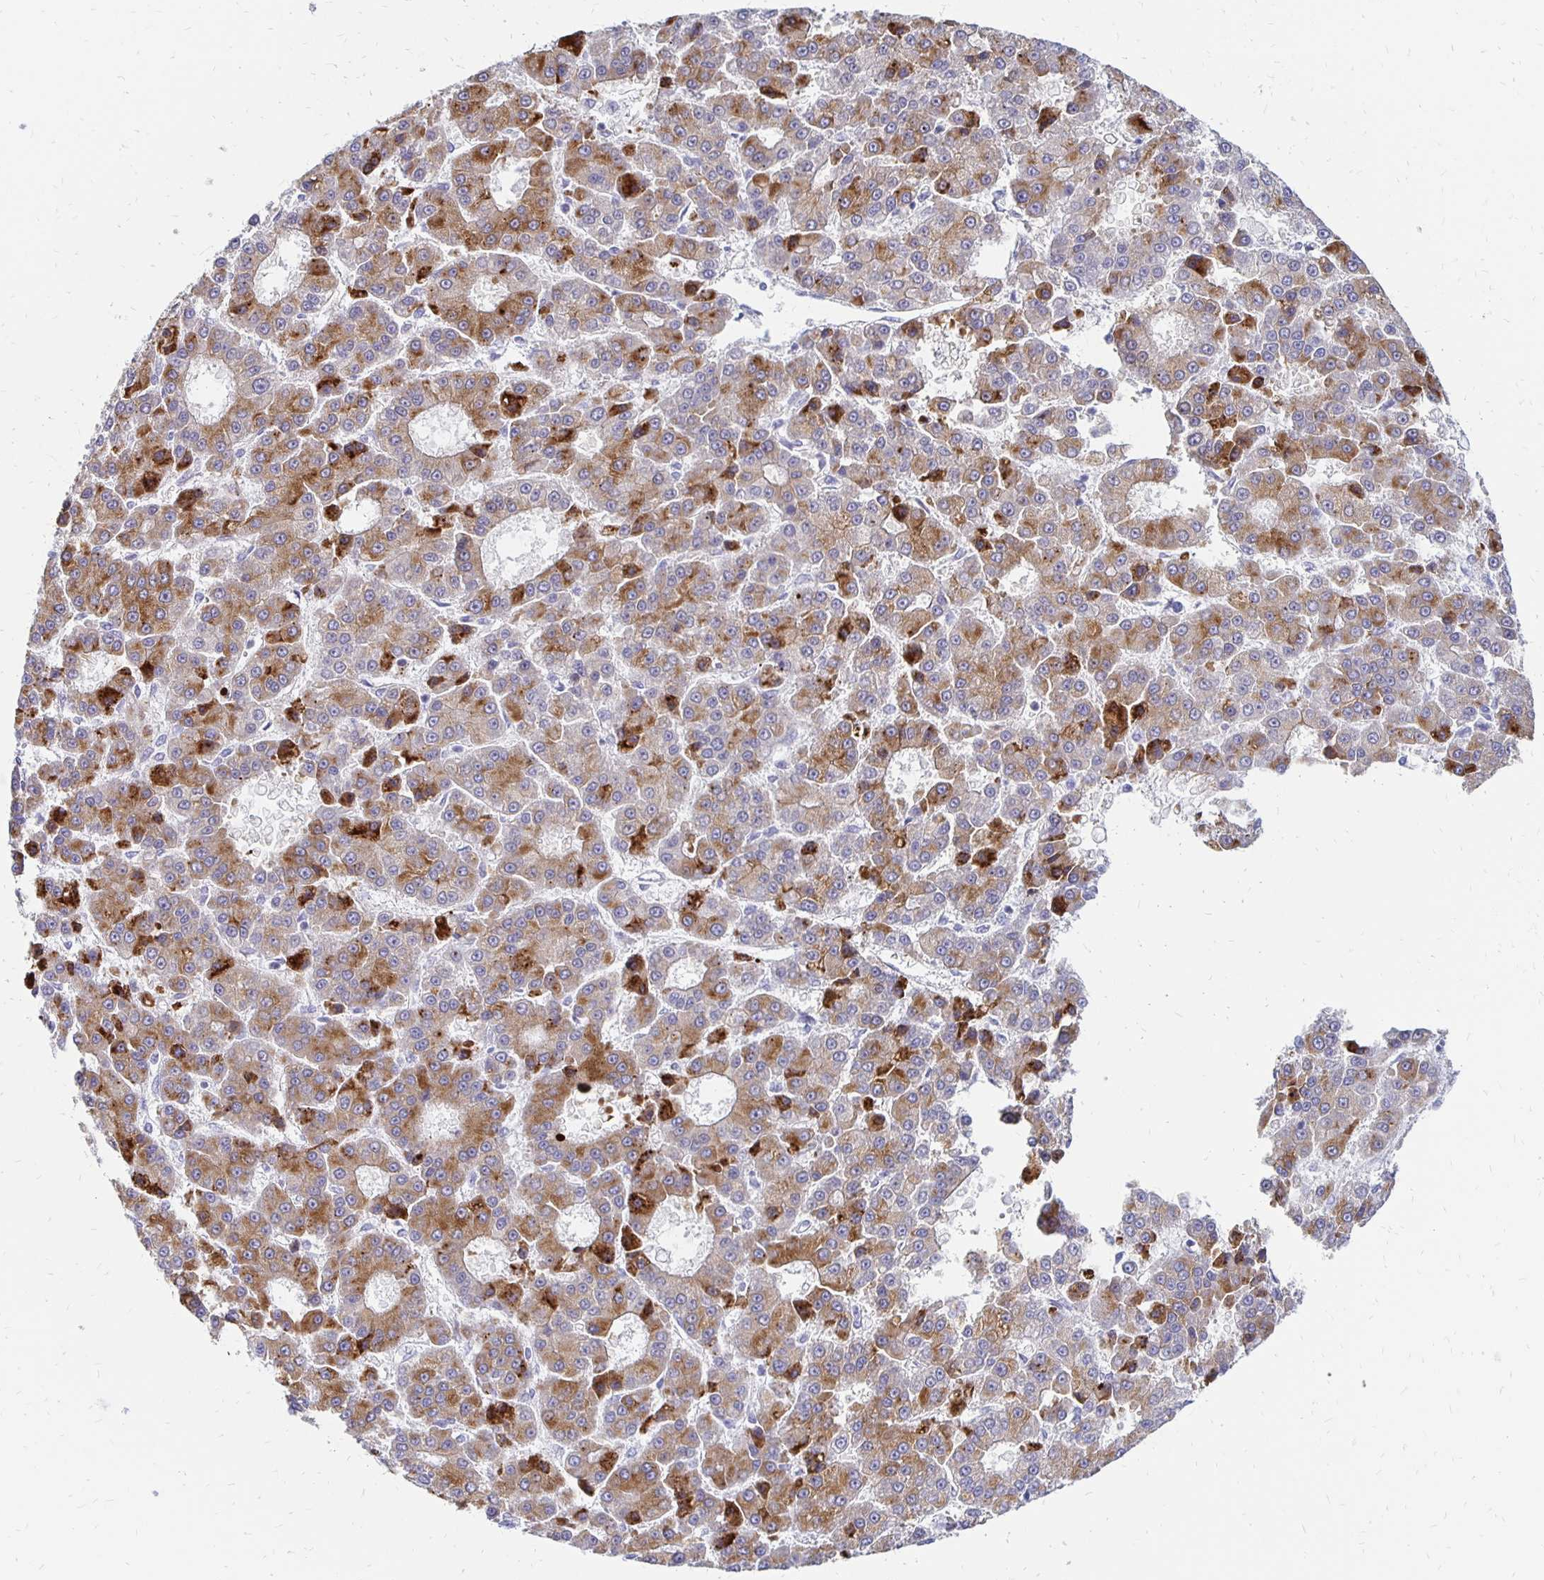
{"staining": {"intensity": "moderate", "quantity": "25%-75%", "location": "cytoplasmic/membranous"}, "tissue": "liver cancer", "cell_type": "Tumor cells", "image_type": "cancer", "snomed": [{"axis": "morphology", "description": "Carcinoma, Hepatocellular, NOS"}, {"axis": "topography", "description": "Liver"}], "caption": "DAB (3,3'-diaminobenzidine) immunohistochemical staining of liver cancer shows moderate cytoplasmic/membranous protein expression in approximately 25%-75% of tumor cells. (DAB IHC with brightfield microscopy, high magnification).", "gene": "SYT2", "patient": {"sex": "male", "age": 70}}